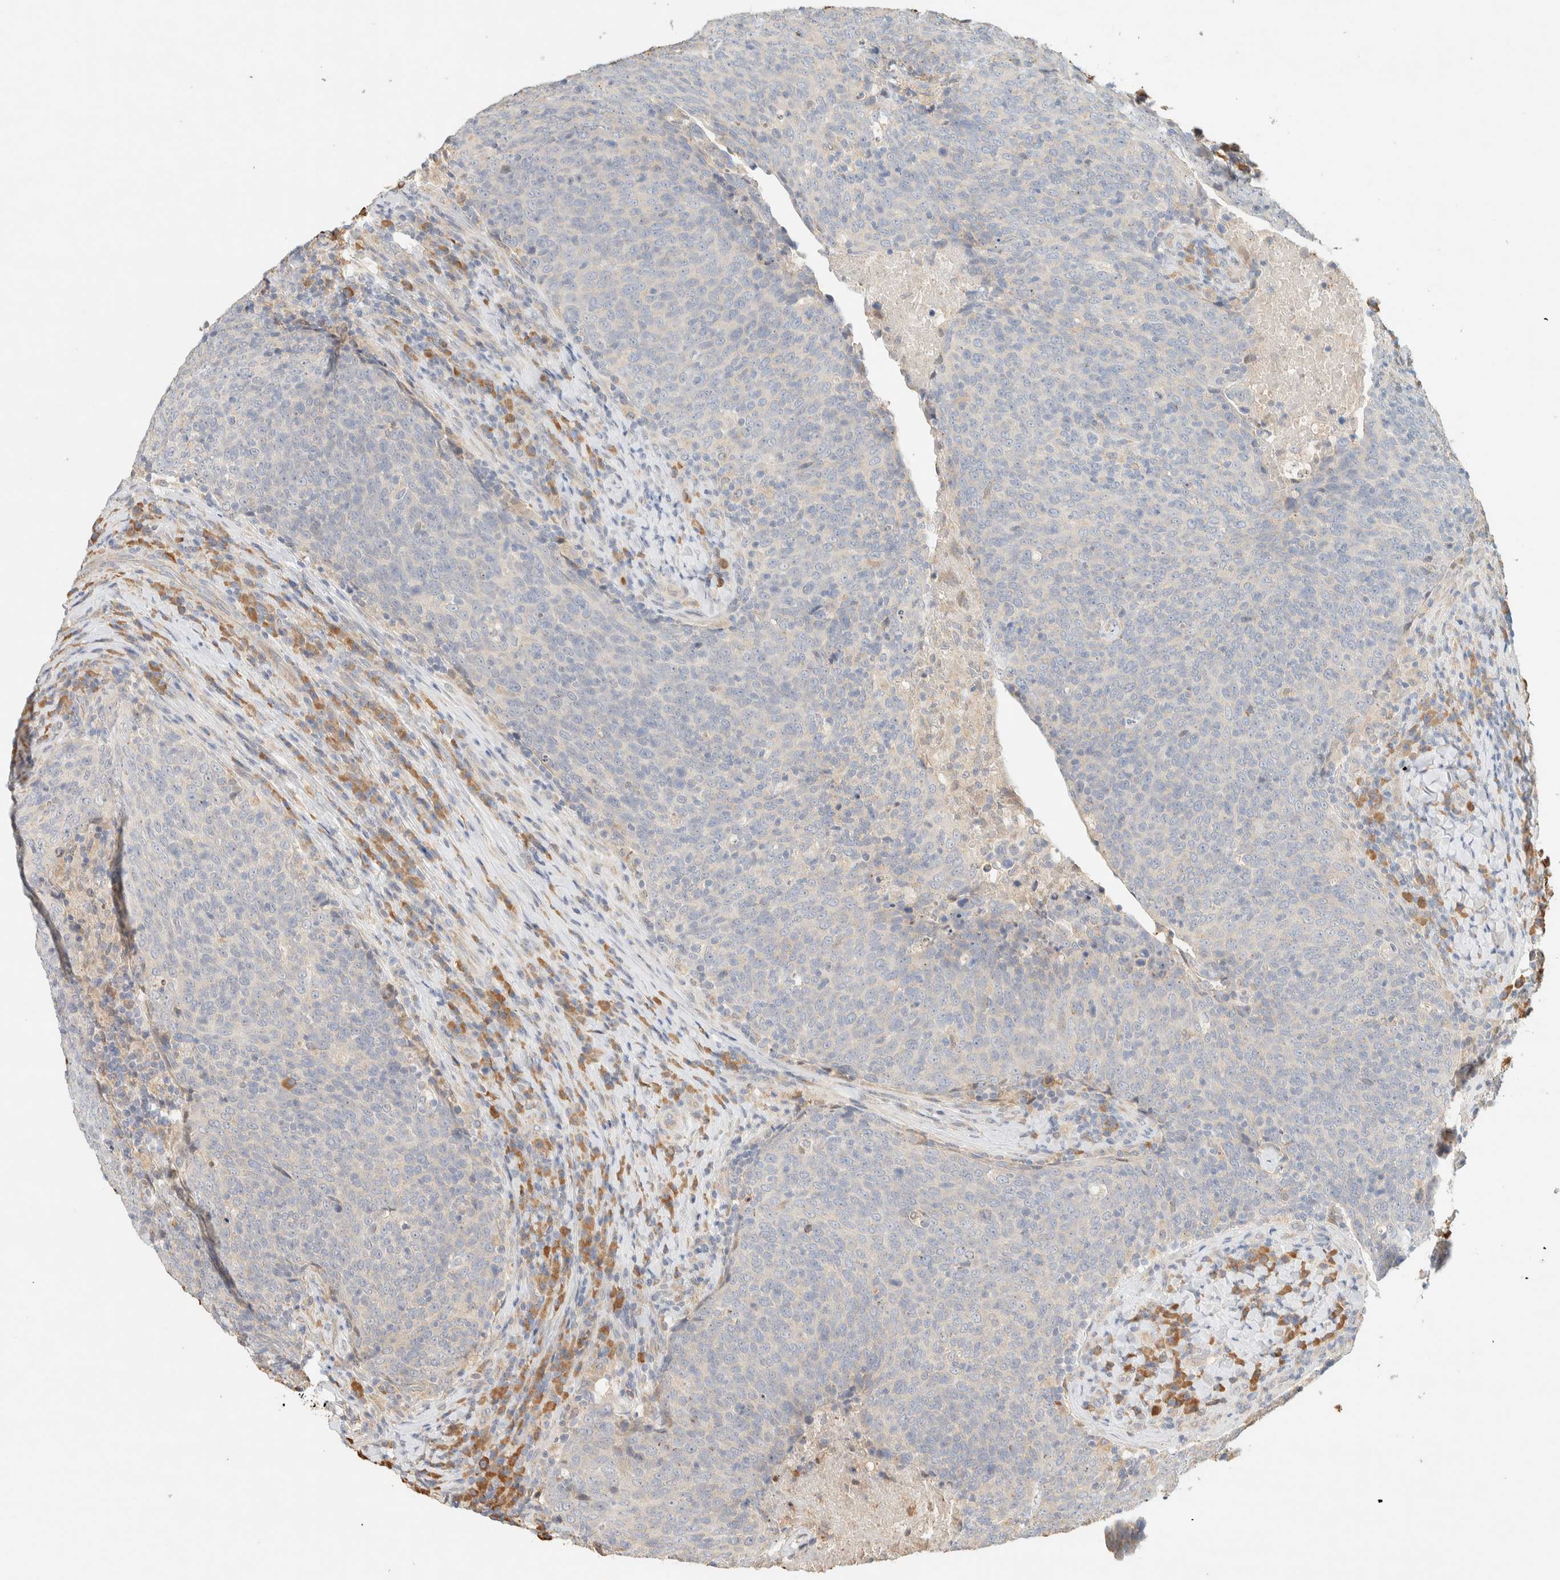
{"staining": {"intensity": "weak", "quantity": "<25%", "location": "cytoplasmic/membranous"}, "tissue": "head and neck cancer", "cell_type": "Tumor cells", "image_type": "cancer", "snomed": [{"axis": "morphology", "description": "Squamous cell carcinoma, NOS"}, {"axis": "morphology", "description": "Squamous cell carcinoma, metastatic, NOS"}, {"axis": "topography", "description": "Lymph node"}, {"axis": "topography", "description": "Head-Neck"}], "caption": "Head and neck cancer stained for a protein using IHC exhibits no positivity tumor cells.", "gene": "TTC3", "patient": {"sex": "male", "age": 62}}